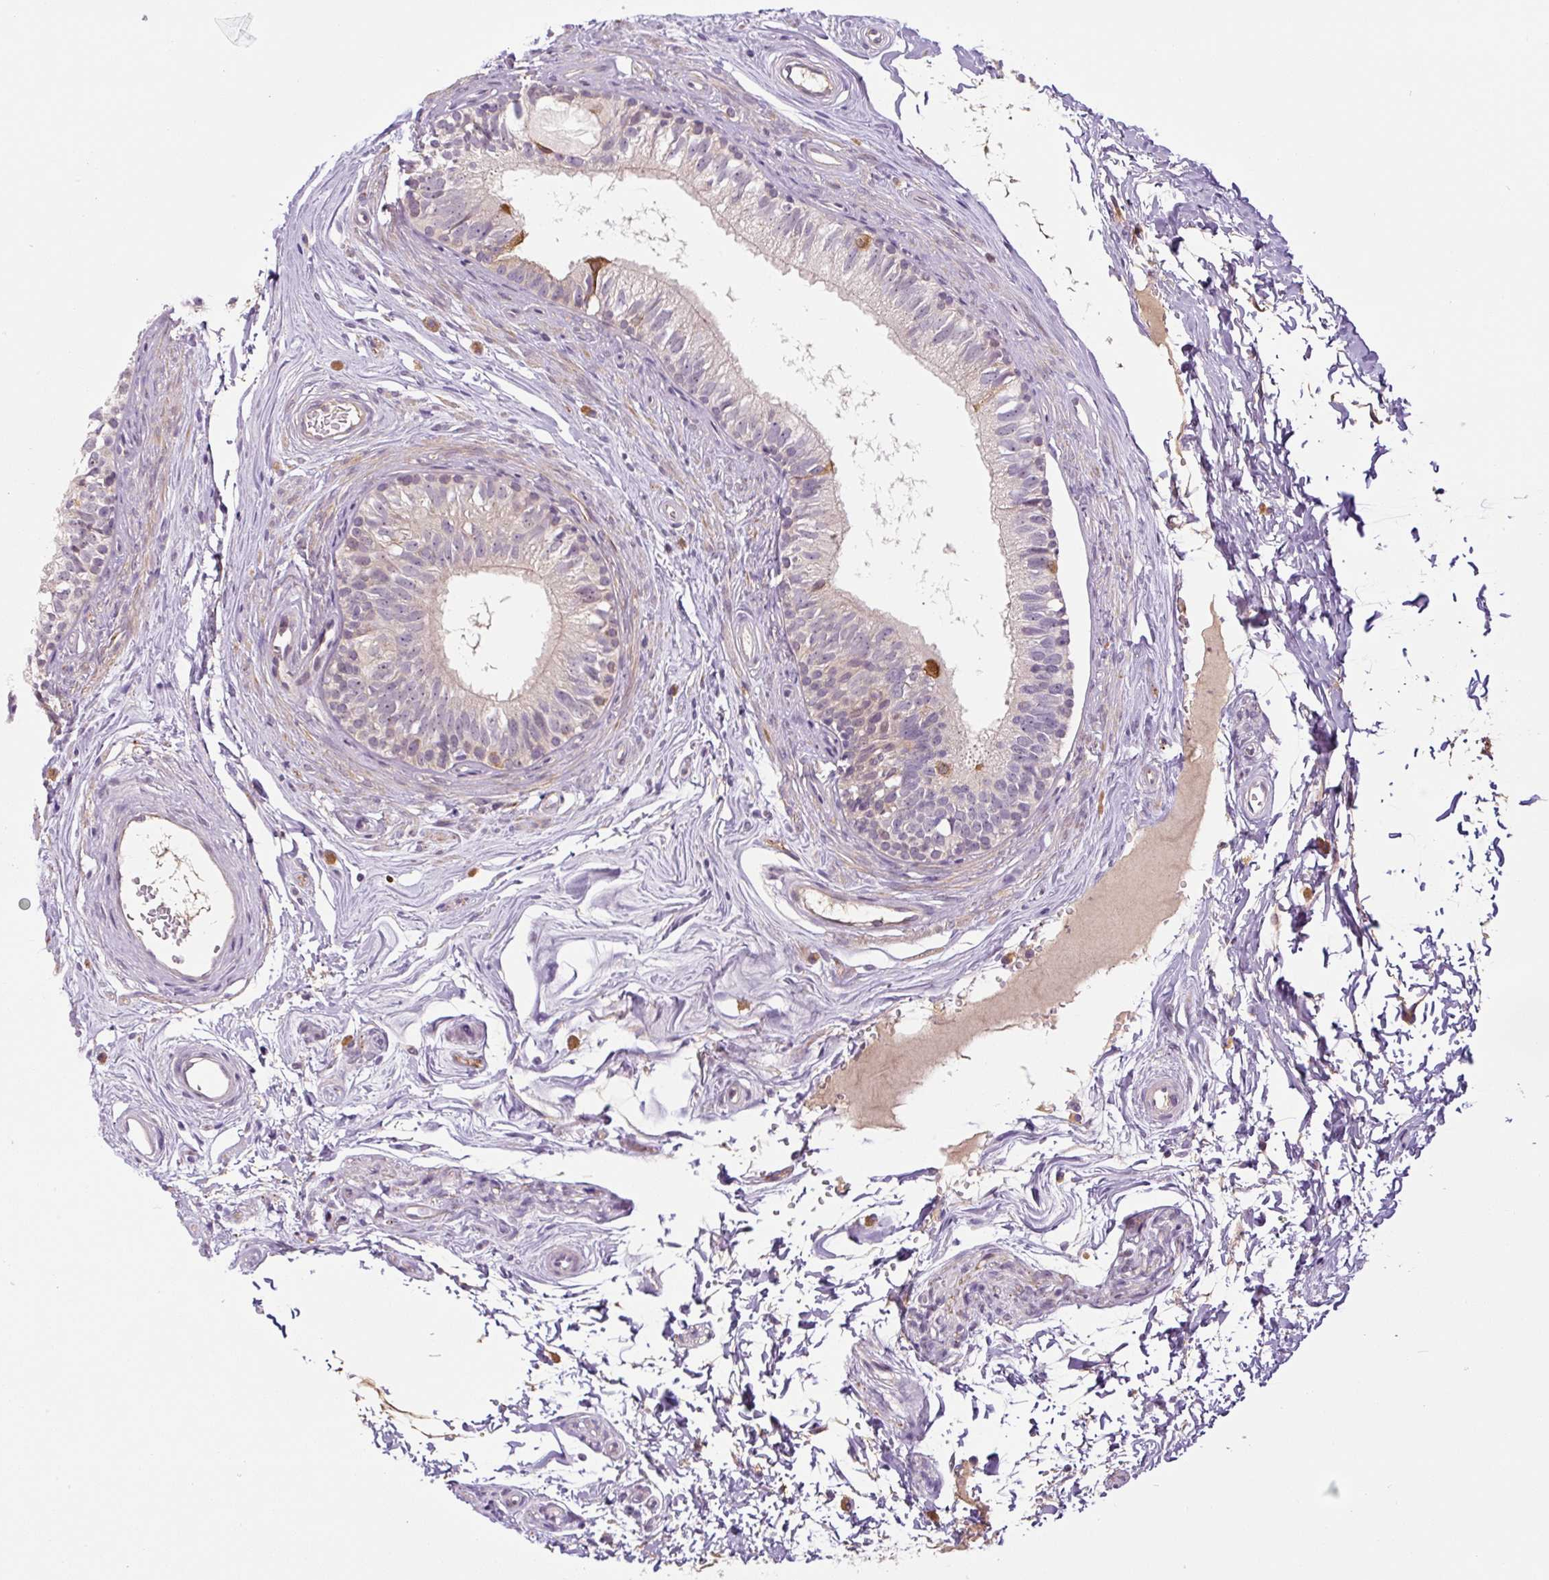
{"staining": {"intensity": "moderate", "quantity": "<25%", "location": "cytoplasmic/membranous"}, "tissue": "epididymis", "cell_type": "Glandular cells", "image_type": "normal", "snomed": [{"axis": "morphology", "description": "Normal tissue, NOS"}, {"axis": "topography", "description": "Epididymis"}], "caption": "Immunohistochemistry histopathology image of normal epididymis stained for a protein (brown), which reveals low levels of moderate cytoplasmic/membranous positivity in approximately <25% of glandular cells.", "gene": "PRKAA2", "patient": {"sex": "male", "age": 45}}